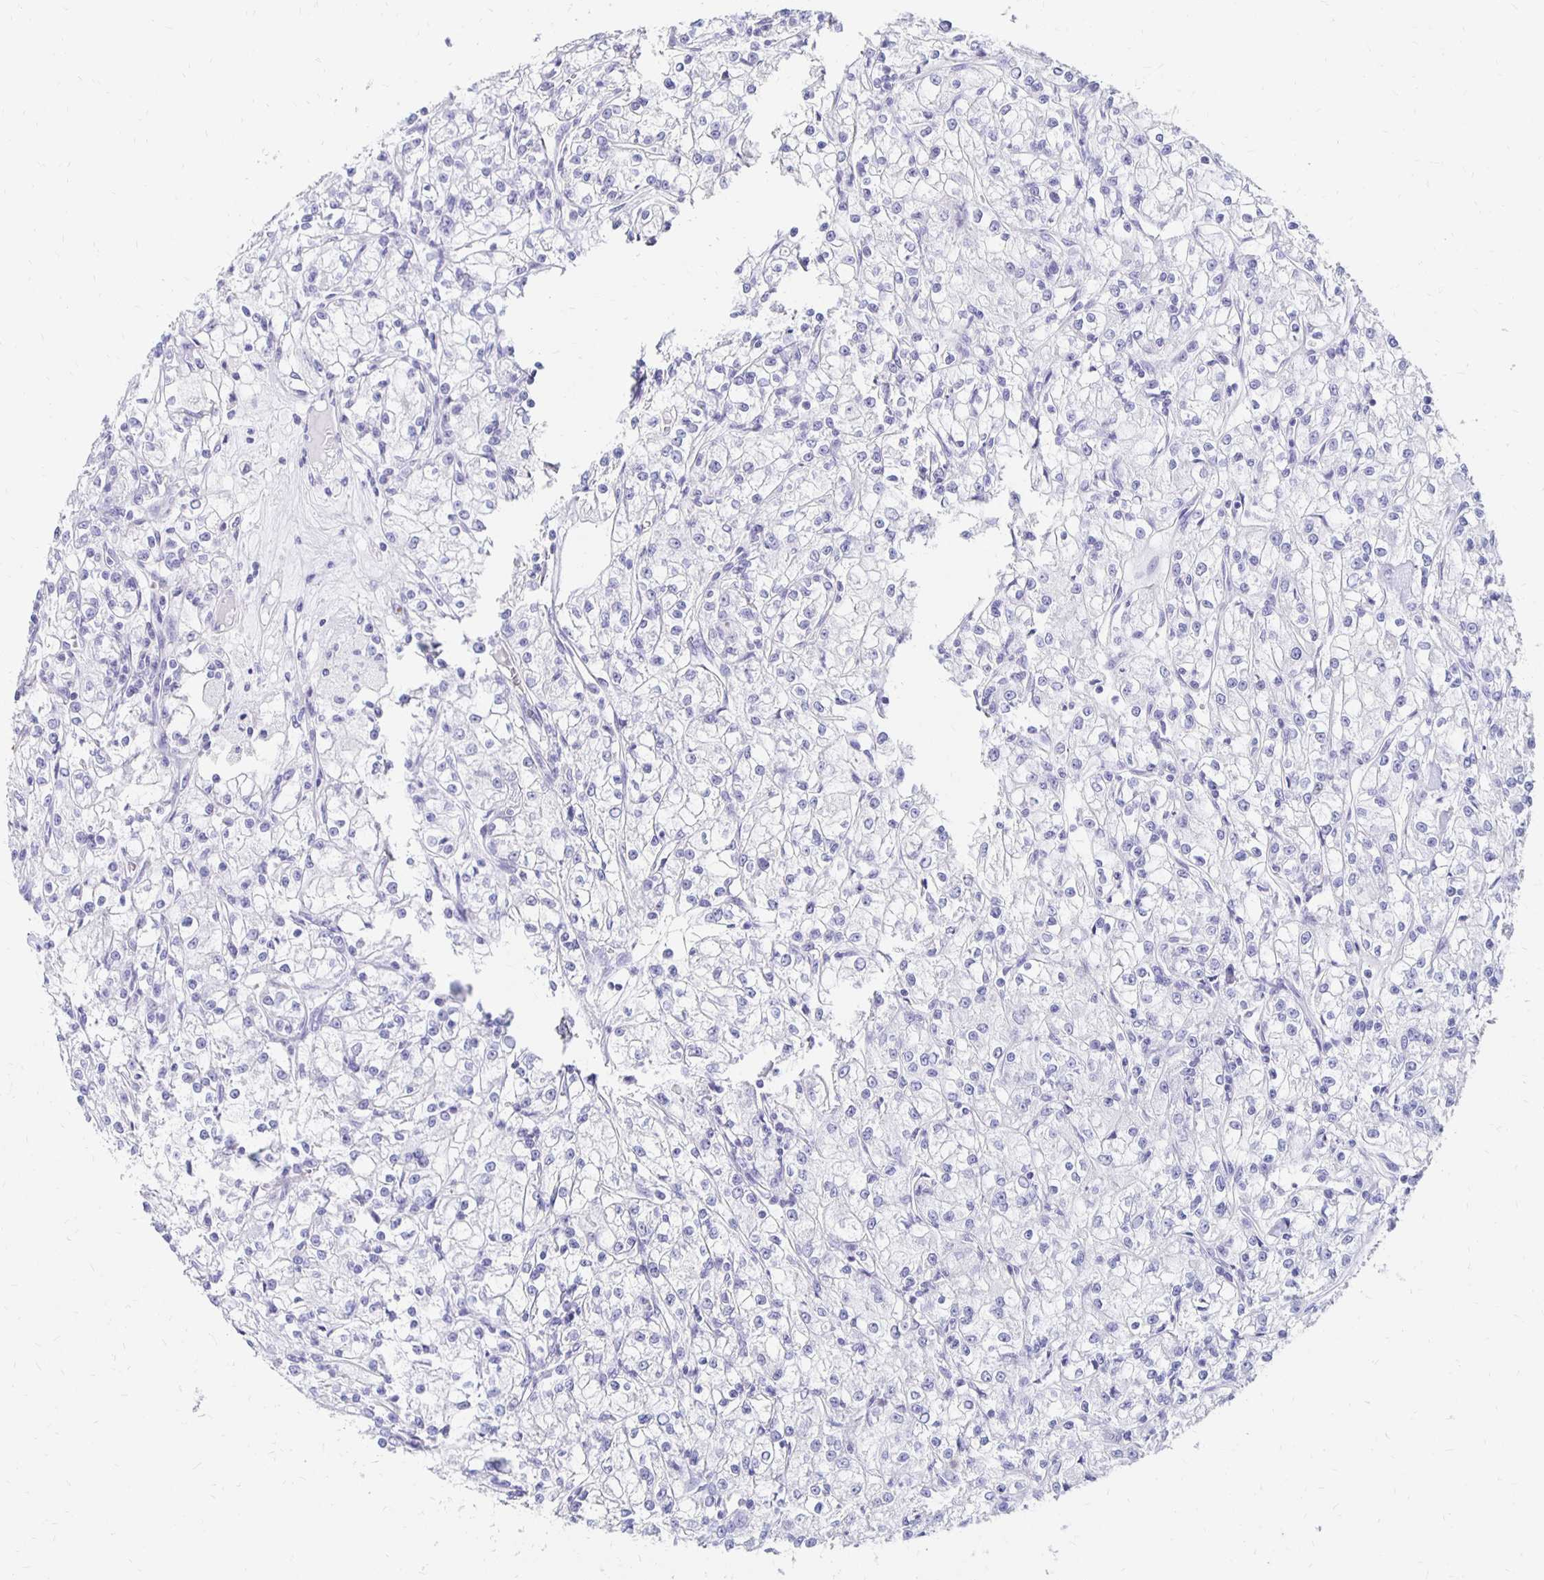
{"staining": {"intensity": "negative", "quantity": "none", "location": "none"}, "tissue": "renal cancer", "cell_type": "Tumor cells", "image_type": "cancer", "snomed": [{"axis": "morphology", "description": "Adenocarcinoma, NOS"}, {"axis": "topography", "description": "Kidney"}], "caption": "This is an immunohistochemistry micrograph of human renal adenocarcinoma. There is no expression in tumor cells.", "gene": "SYT2", "patient": {"sex": "female", "age": 59}}